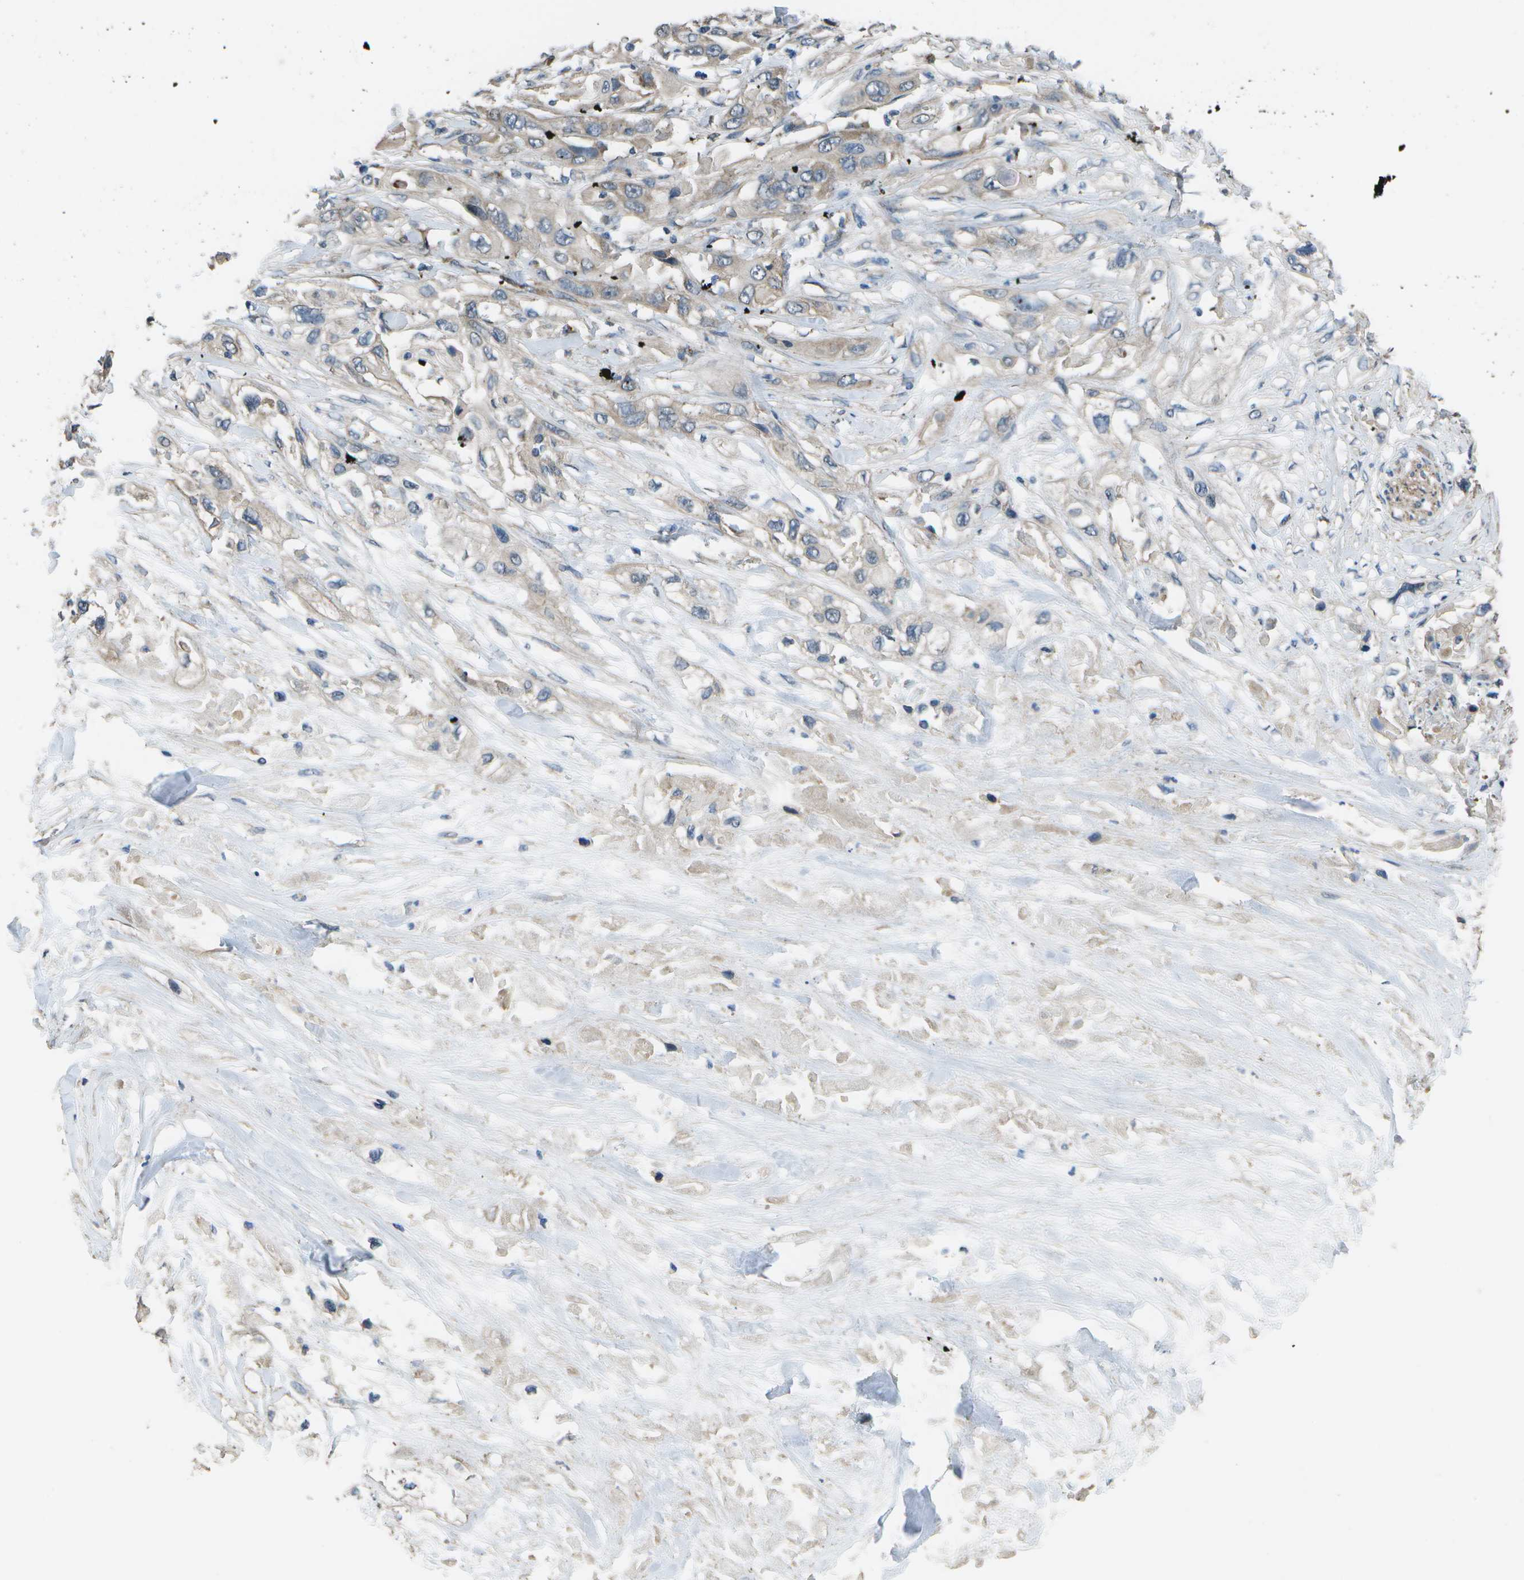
{"staining": {"intensity": "weak", "quantity": "<25%", "location": "cytoplasmic/membranous"}, "tissue": "pancreatic cancer", "cell_type": "Tumor cells", "image_type": "cancer", "snomed": [{"axis": "morphology", "description": "Adenocarcinoma, NOS"}, {"axis": "topography", "description": "Pancreas"}], "caption": "Immunohistochemistry (IHC) photomicrograph of human pancreatic cancer (adenocarcinoma) stained for a protein (brown), which demonstrates no expression in tumor cells.", "gene": "CLNS1A", "patient": {"sex": "female", "age": 70}}